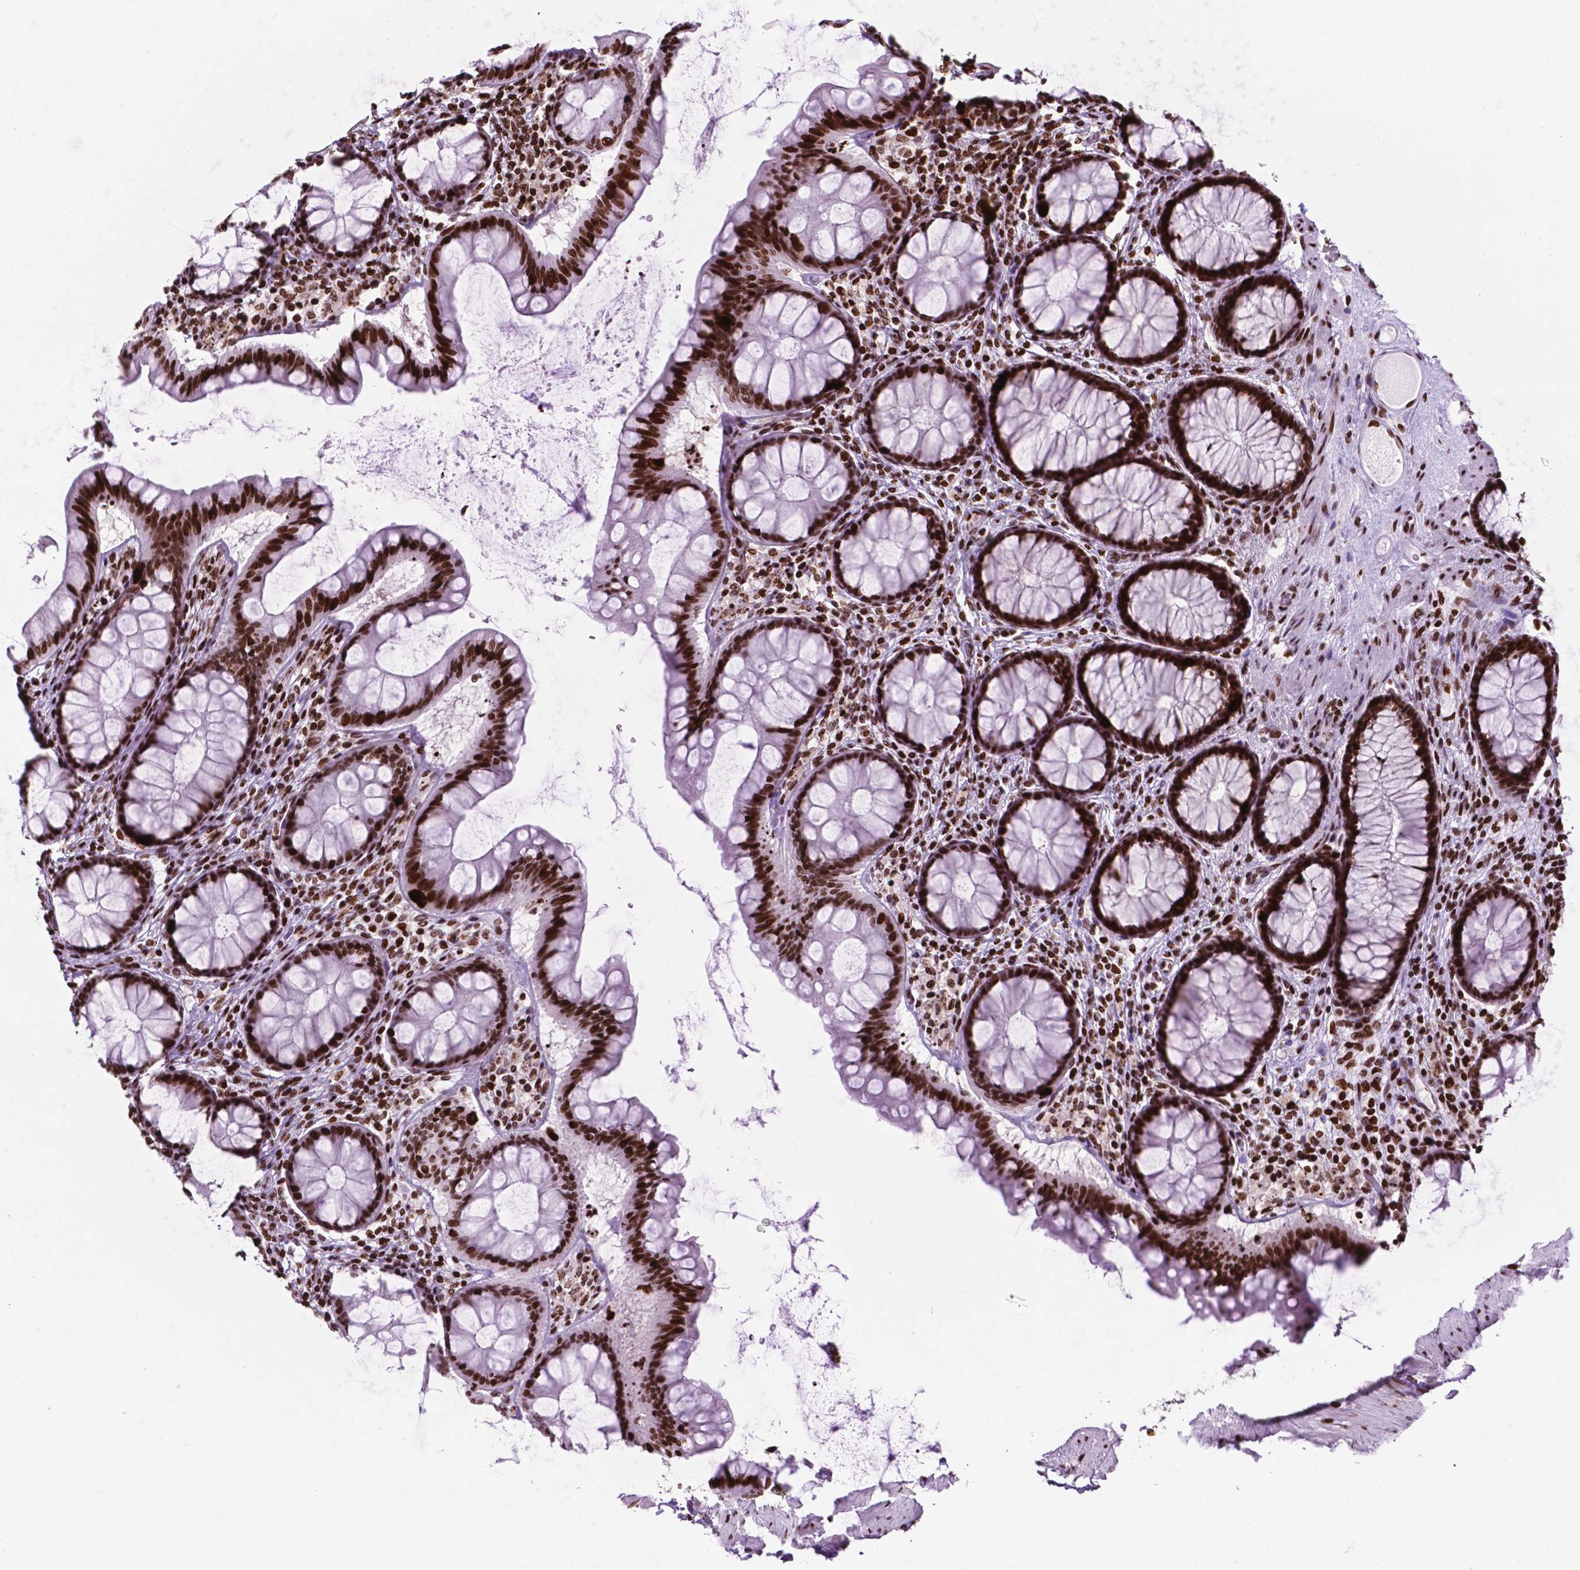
{"staining": {"intensity": "strong", "quantity": ">75%", "location": "nuclear"}, "tissue": "colon", "cell_type": "Glandular cells", "image_type": "normal", "snomed": [{"axis": "morphology", "description": "Normal tissue, NOS"}, {"axis": "topography", "description": "Colon"}], "caption": "Strong nuclear staining is identified in approximately >75% of glandular cells in unremarkable colon.", "gene": "TMEM250", "patient": {"sex": "female", "age": 65}}